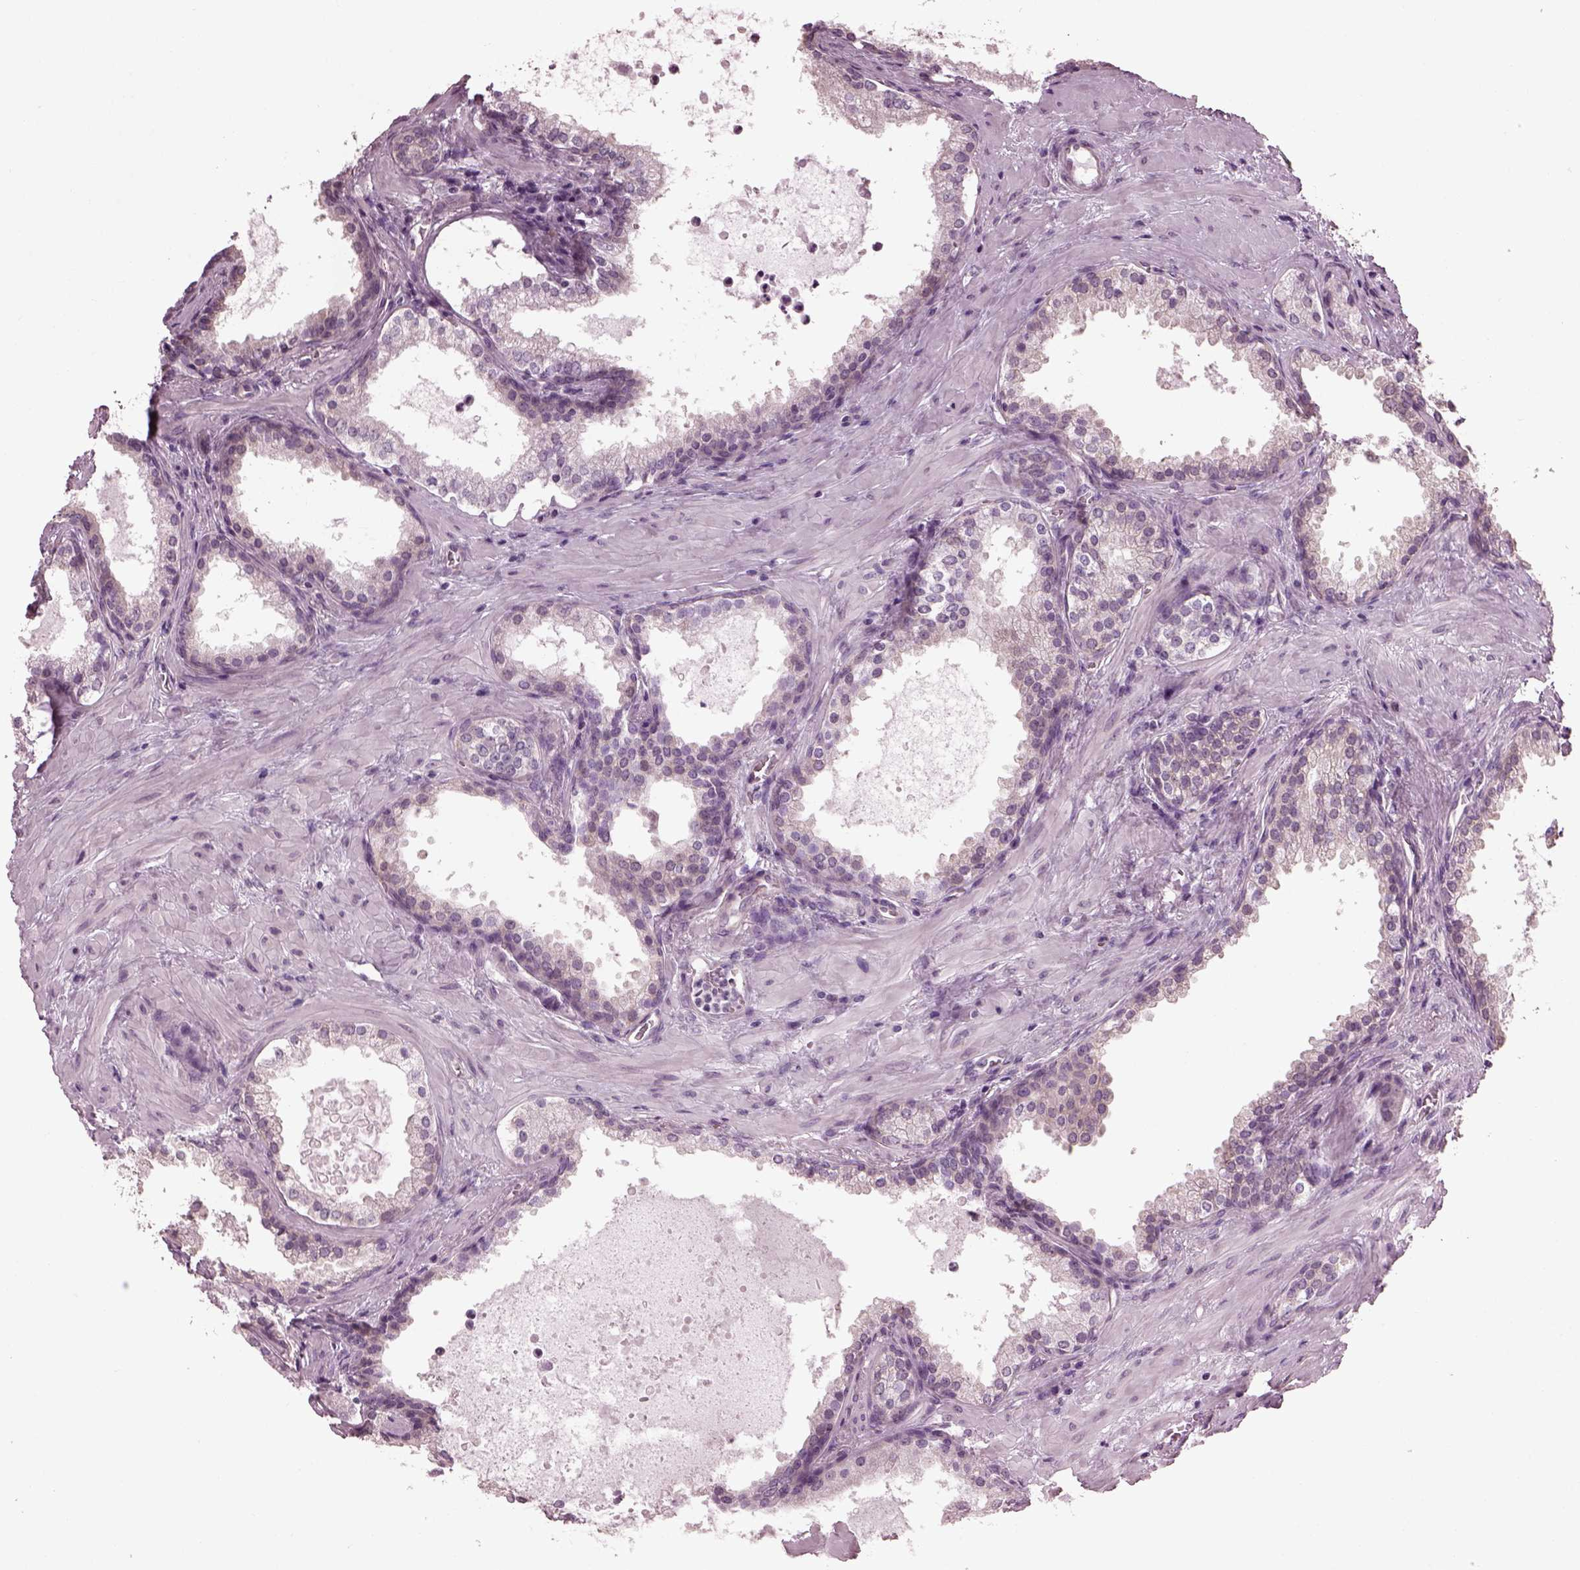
{"staining": {"intensity": "negative", "quantity": "none", "location": "none"}, "tissue": "prostate cancer", "cell_type": "Tumor cells", "image_type": "cancer", "snomed": [{"axis": "morphology", "description": "Adenocarcinoma, Low grade"}, {"axis": "topography", "description": "Prostate"}], "caption": "Tumor cells are negative for protein expression in human prostate cancer (adenocarcinoma (low-grade)). (Brightfield microscopy of DAB (3,3'-diaminobenzidine) IHC at high magnification).", "gene": "CABP5", "patient": {"sex": "male", "age": 56}}